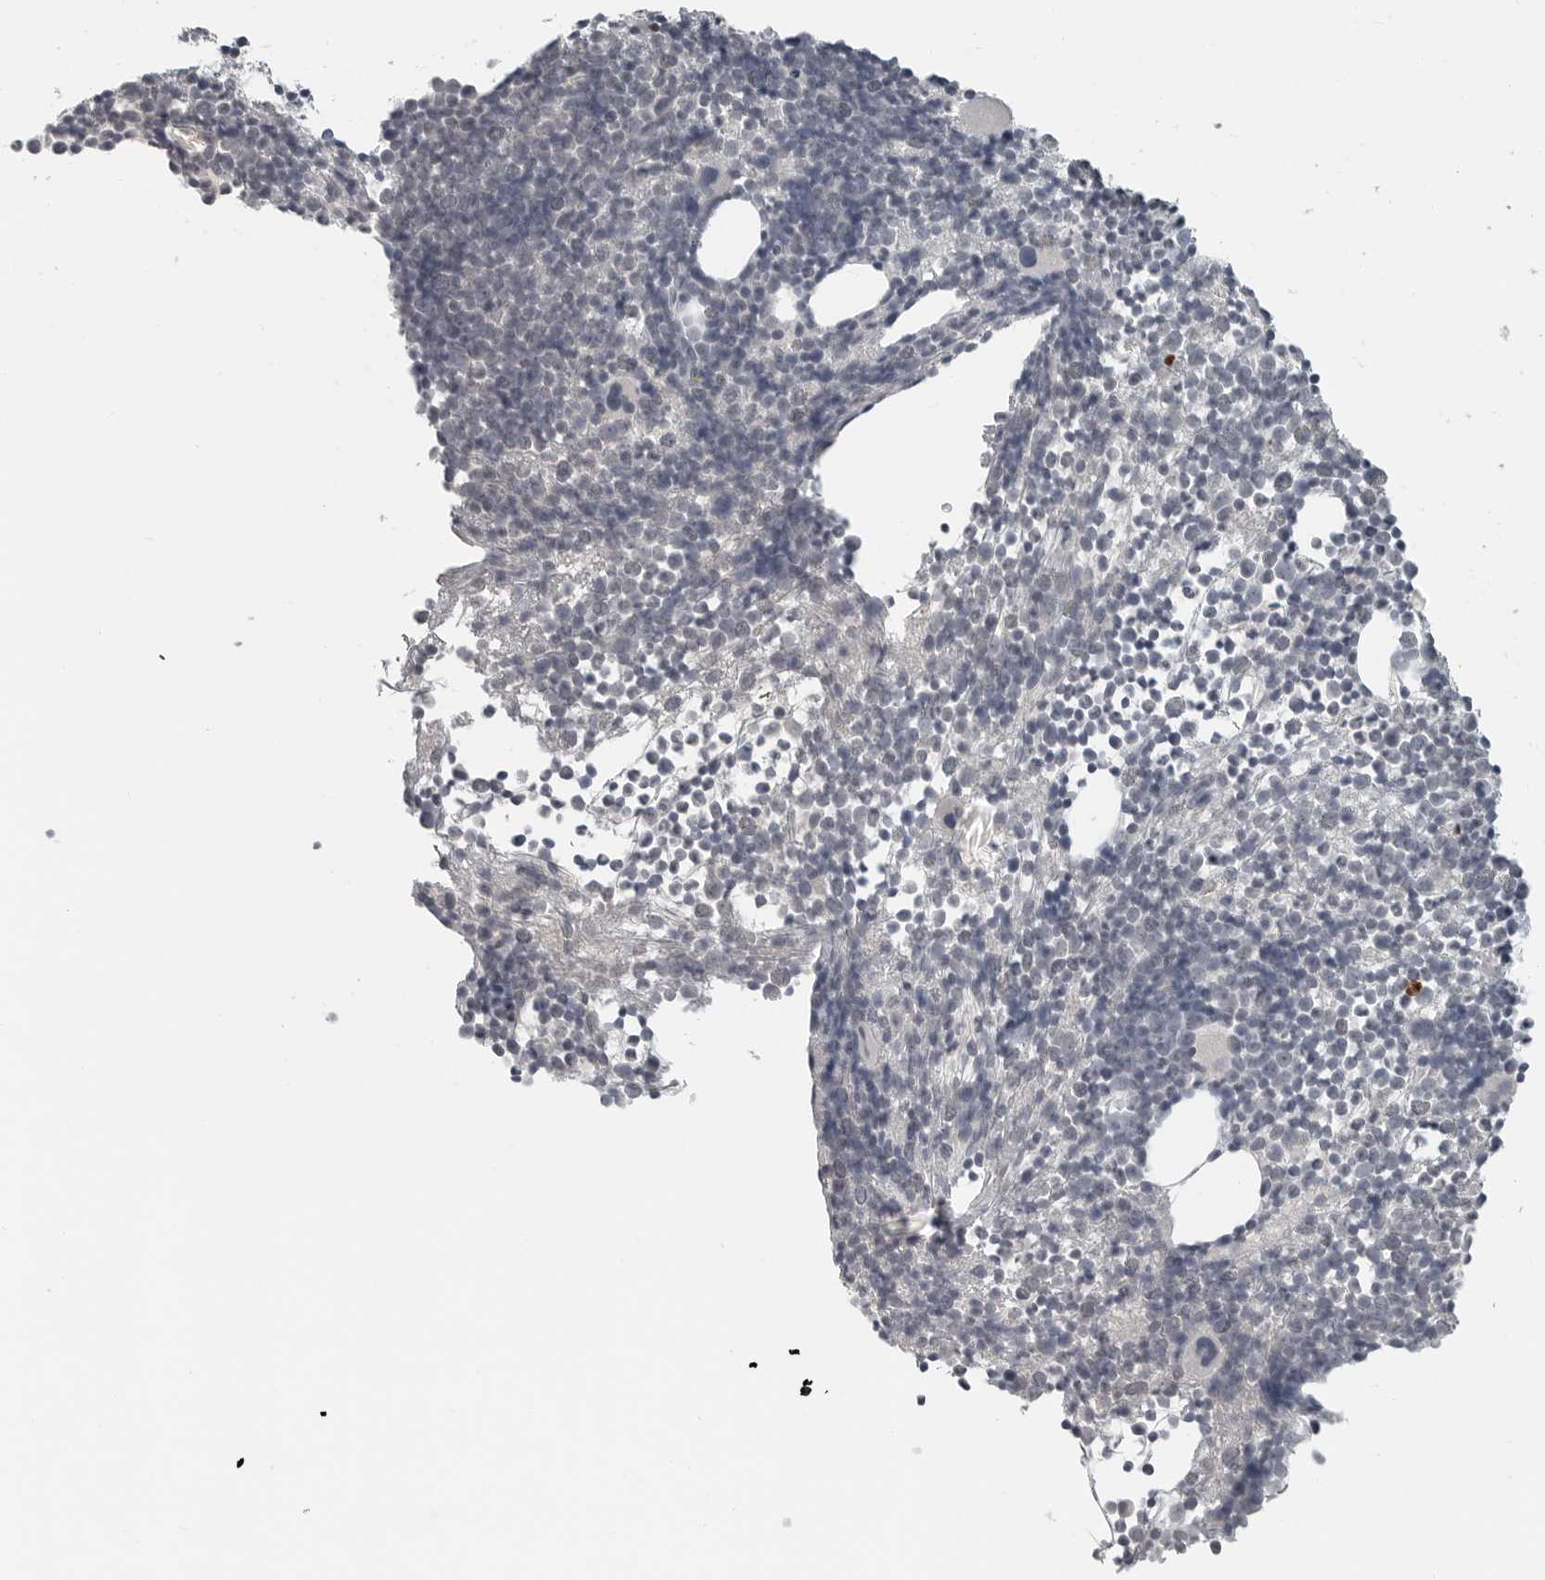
{"staining": {"intensity": "negative", "quantity": "none", "location": "none"}, "tissue": "bone marrow", "cell_type": "Hematopoietic cells", "image_type": "normal", "snomed": [{"axis": "morphology", "description": "Normal tissue, NOS"}, {"axis": "morphology", "description": "Inflammation, NOS"}, {"axis": "topography", "description": "Bone marrow"}], "caption": "Image shows no significant protein positivity in hematopoietic cells of unremarkable bone marrow. (DAB immunohistochemistry with hematoxylin counter stain).", "gene": "FOXP3", "patient": {"sex": "male", "age": 1}}